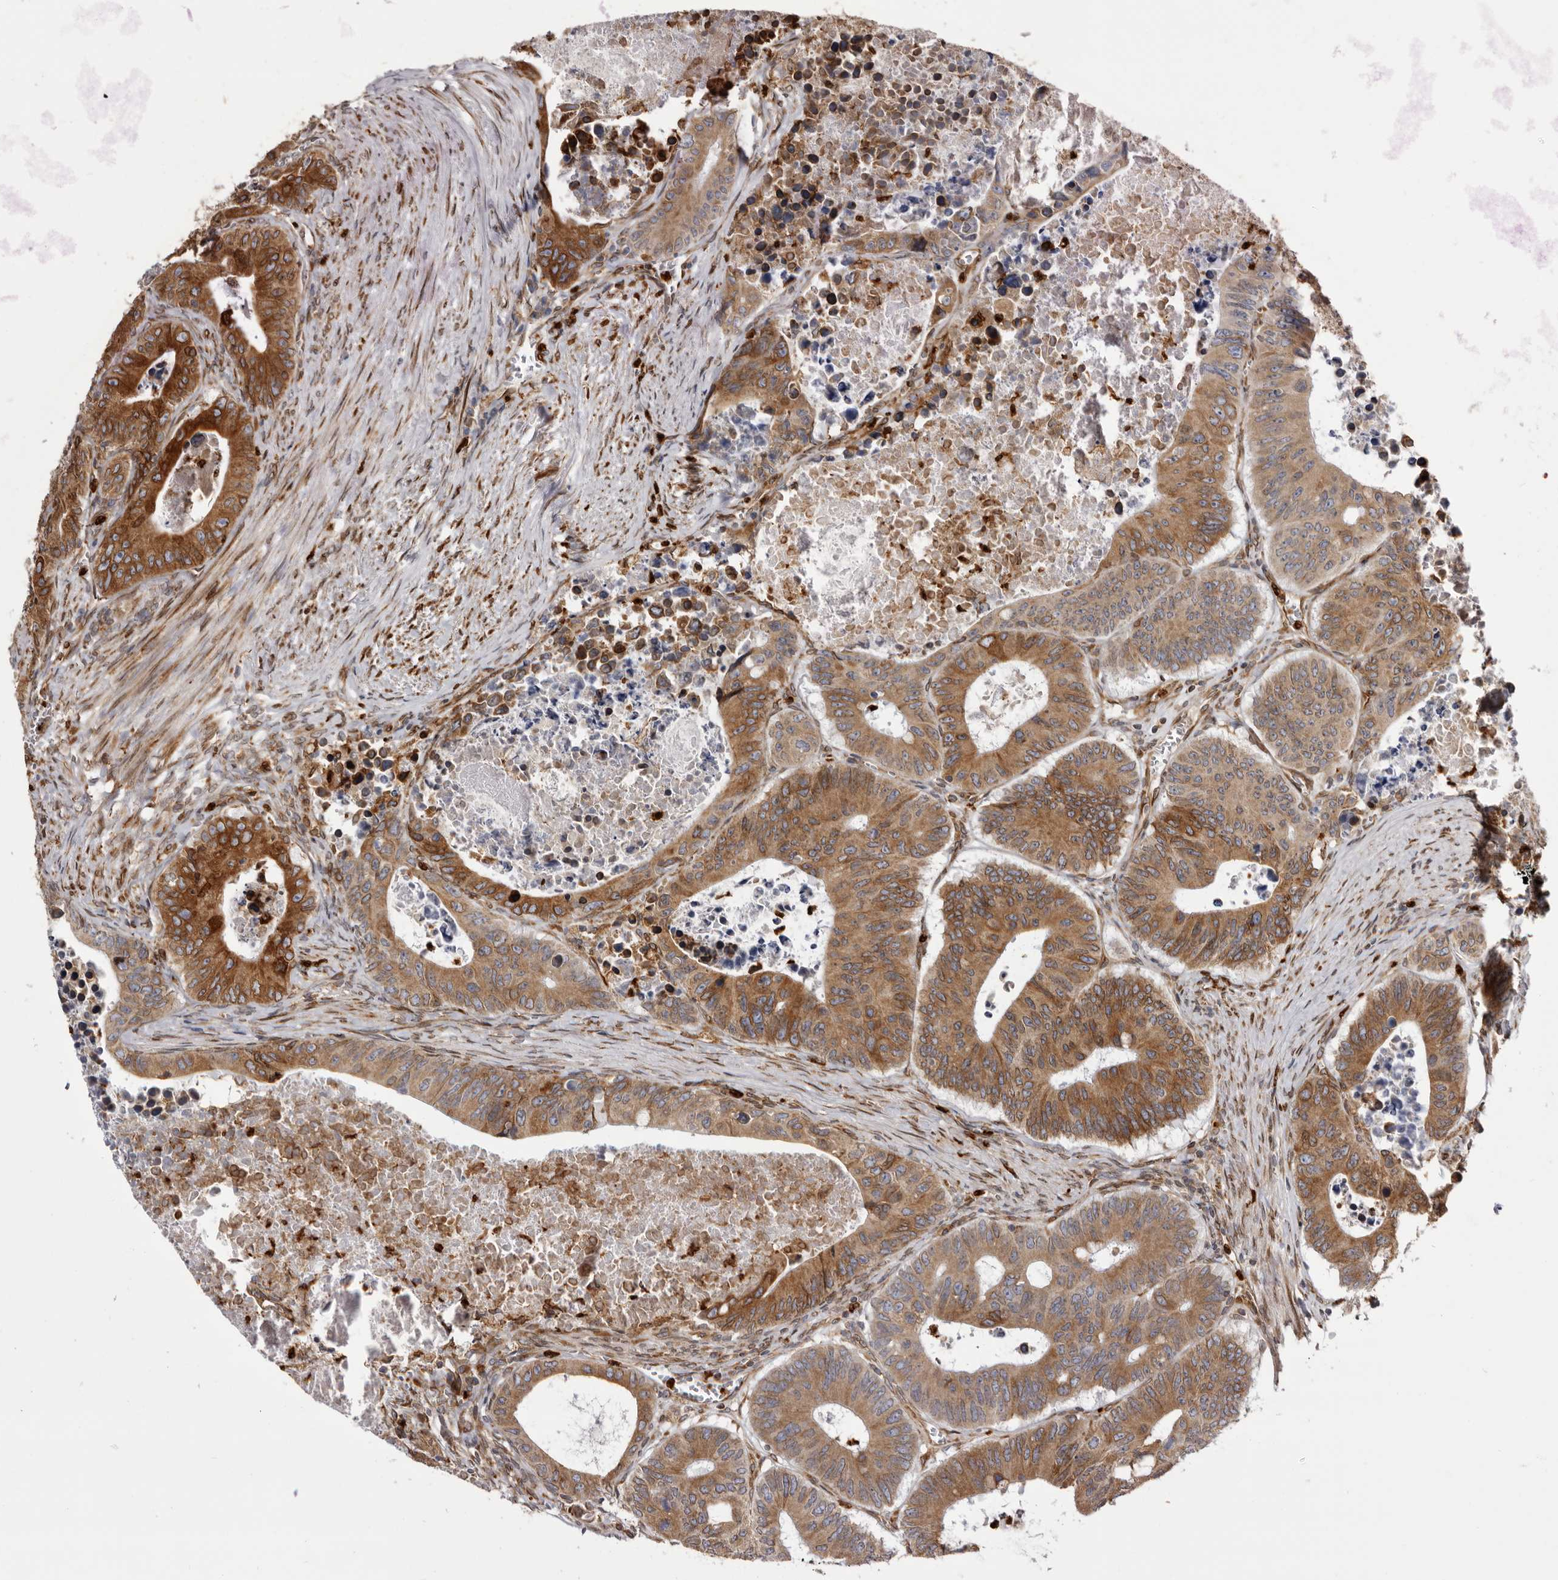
{"staining": {"intensity": "moderate", "quantity": ">75%", "location": "cytoplasmic/membranous"}, "tissue": "colorectal cancer", "cell_type": "Tumor cells", "image_type": "cancer", "snomed": [{"axis": "morphology", "description": "Adenocarcinoma, NOS"}, {"axis": "topography", "description": "Colon"}], "caption": "A brown stain labels moderate cytoplasmic/membranous positivity of a protein in colorectal cancer (adenocarcinoma) tumor cells.", "gene": "C4orf3", "patient": {"sex": "male", "age": 87}}